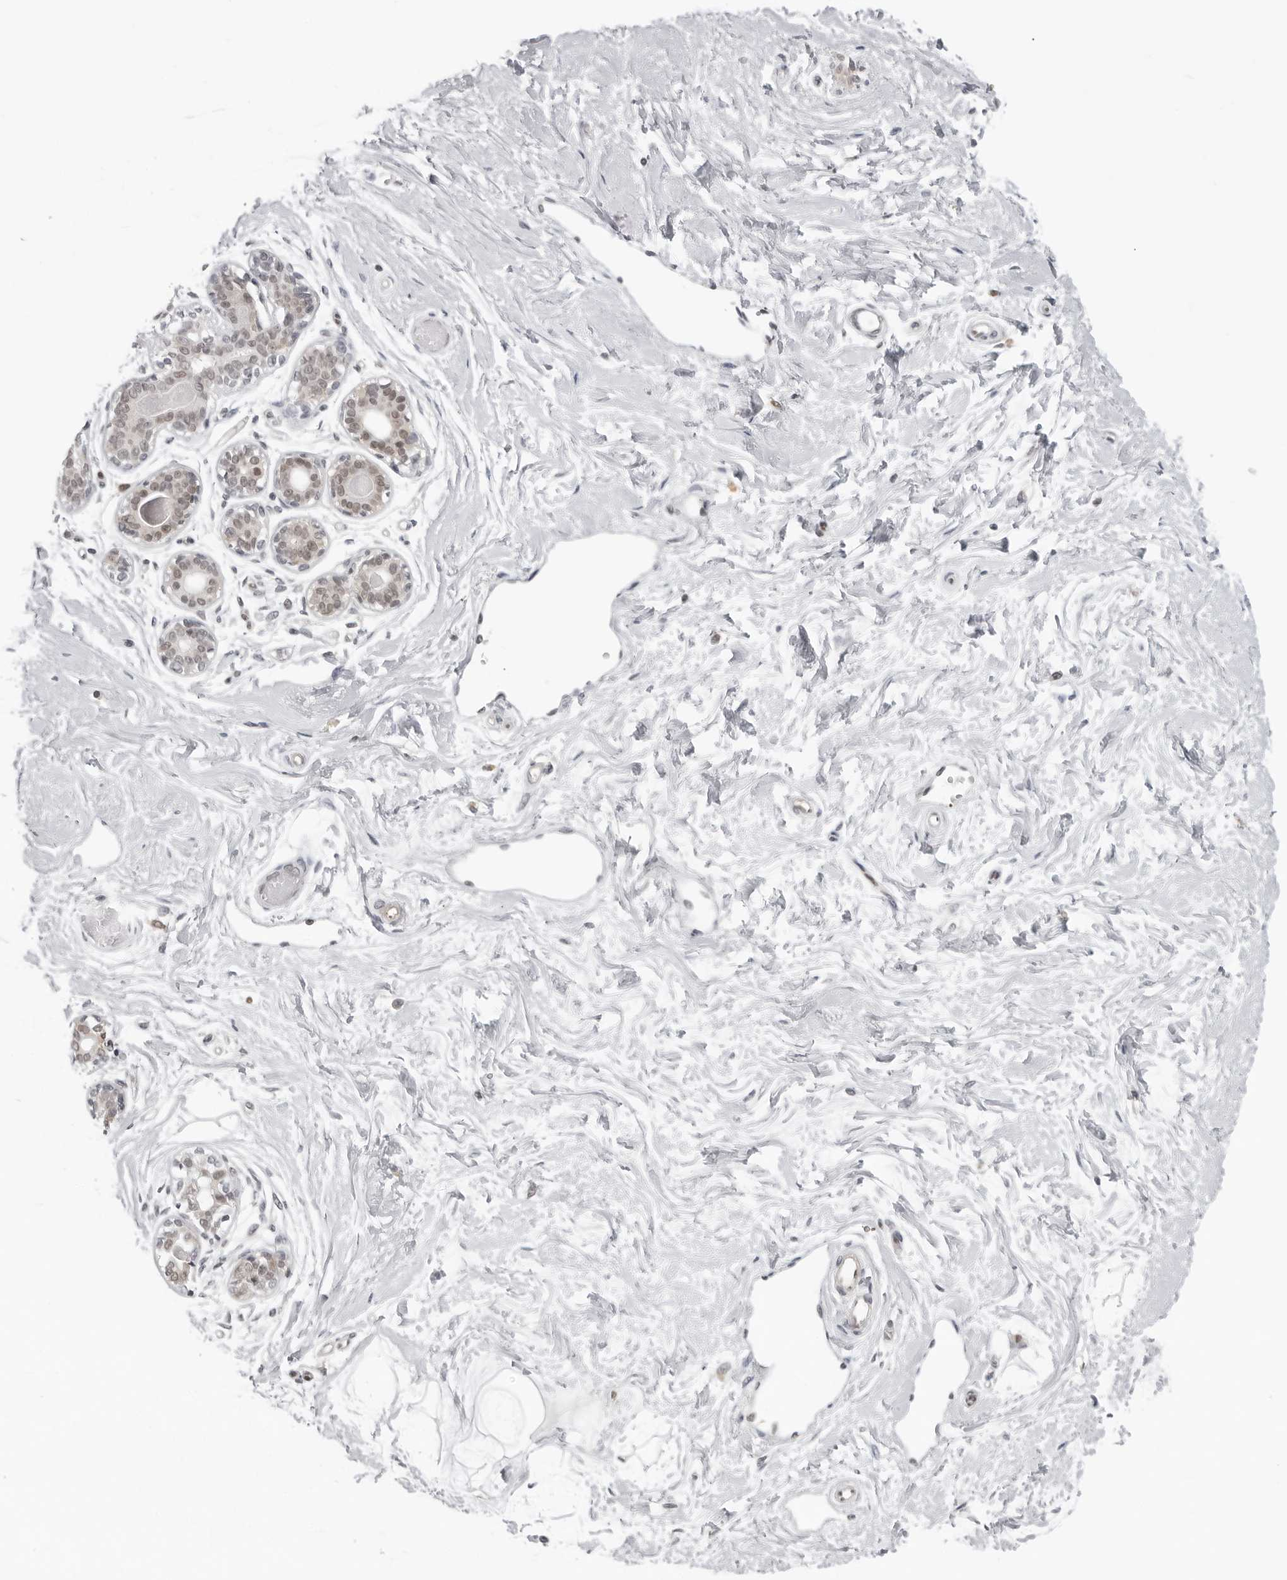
{"staining": {"intensity": "negative", "quantity": "none", "location": "none"}, "tissue": "breast", "cell_type": "Adipocytes", "image_type": "normal", "snomed": [{"axis": "morphology", "description": "Normal tissue, NOS"}, {"axis": "topography", "description": "Breast"}], "caption": "Histopathology image shows no protein positivity in adipocytes of unremarkable breast.", "gene": "CASP7", "patient": {"sex": "female", "age": 45}}